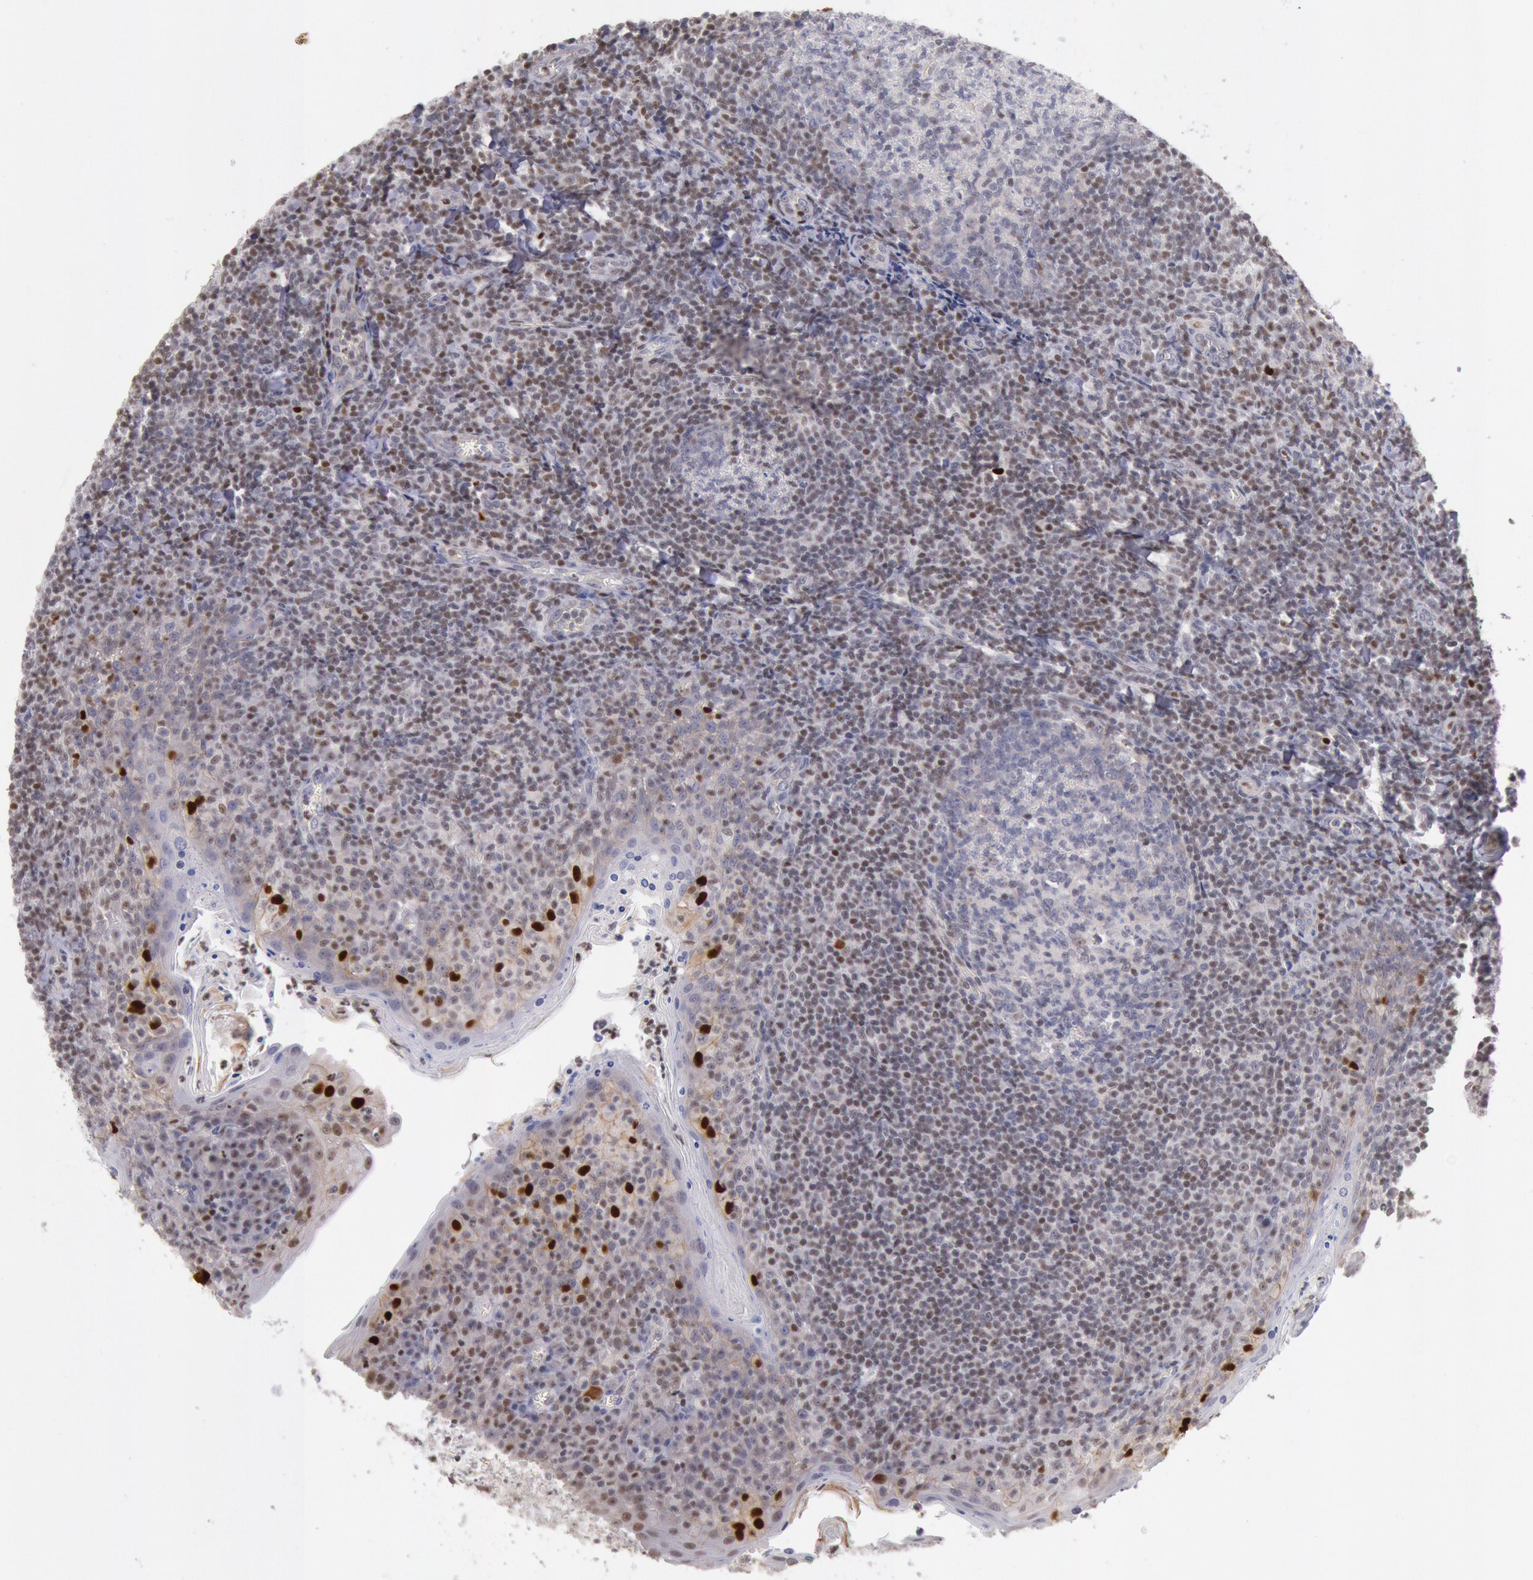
{"staining": {"intensity": "weak", "quantity": "<25%", "location": "nuclear"}, "tissue": "tonsil", "cell_type": "Germinal center cells", "image_type": "normal", "snomed": [{"axis": "morphology", "description": "Normal tissue, NOS"}, {"axis": "topography", "description": "Tonsil"}], "caption": "The photomicrograph demonstrates no significant positivity in germinal center cells of tonsil.", "gene": "RPS6KA5", "patient": {"sex": "male", "age": 31}}